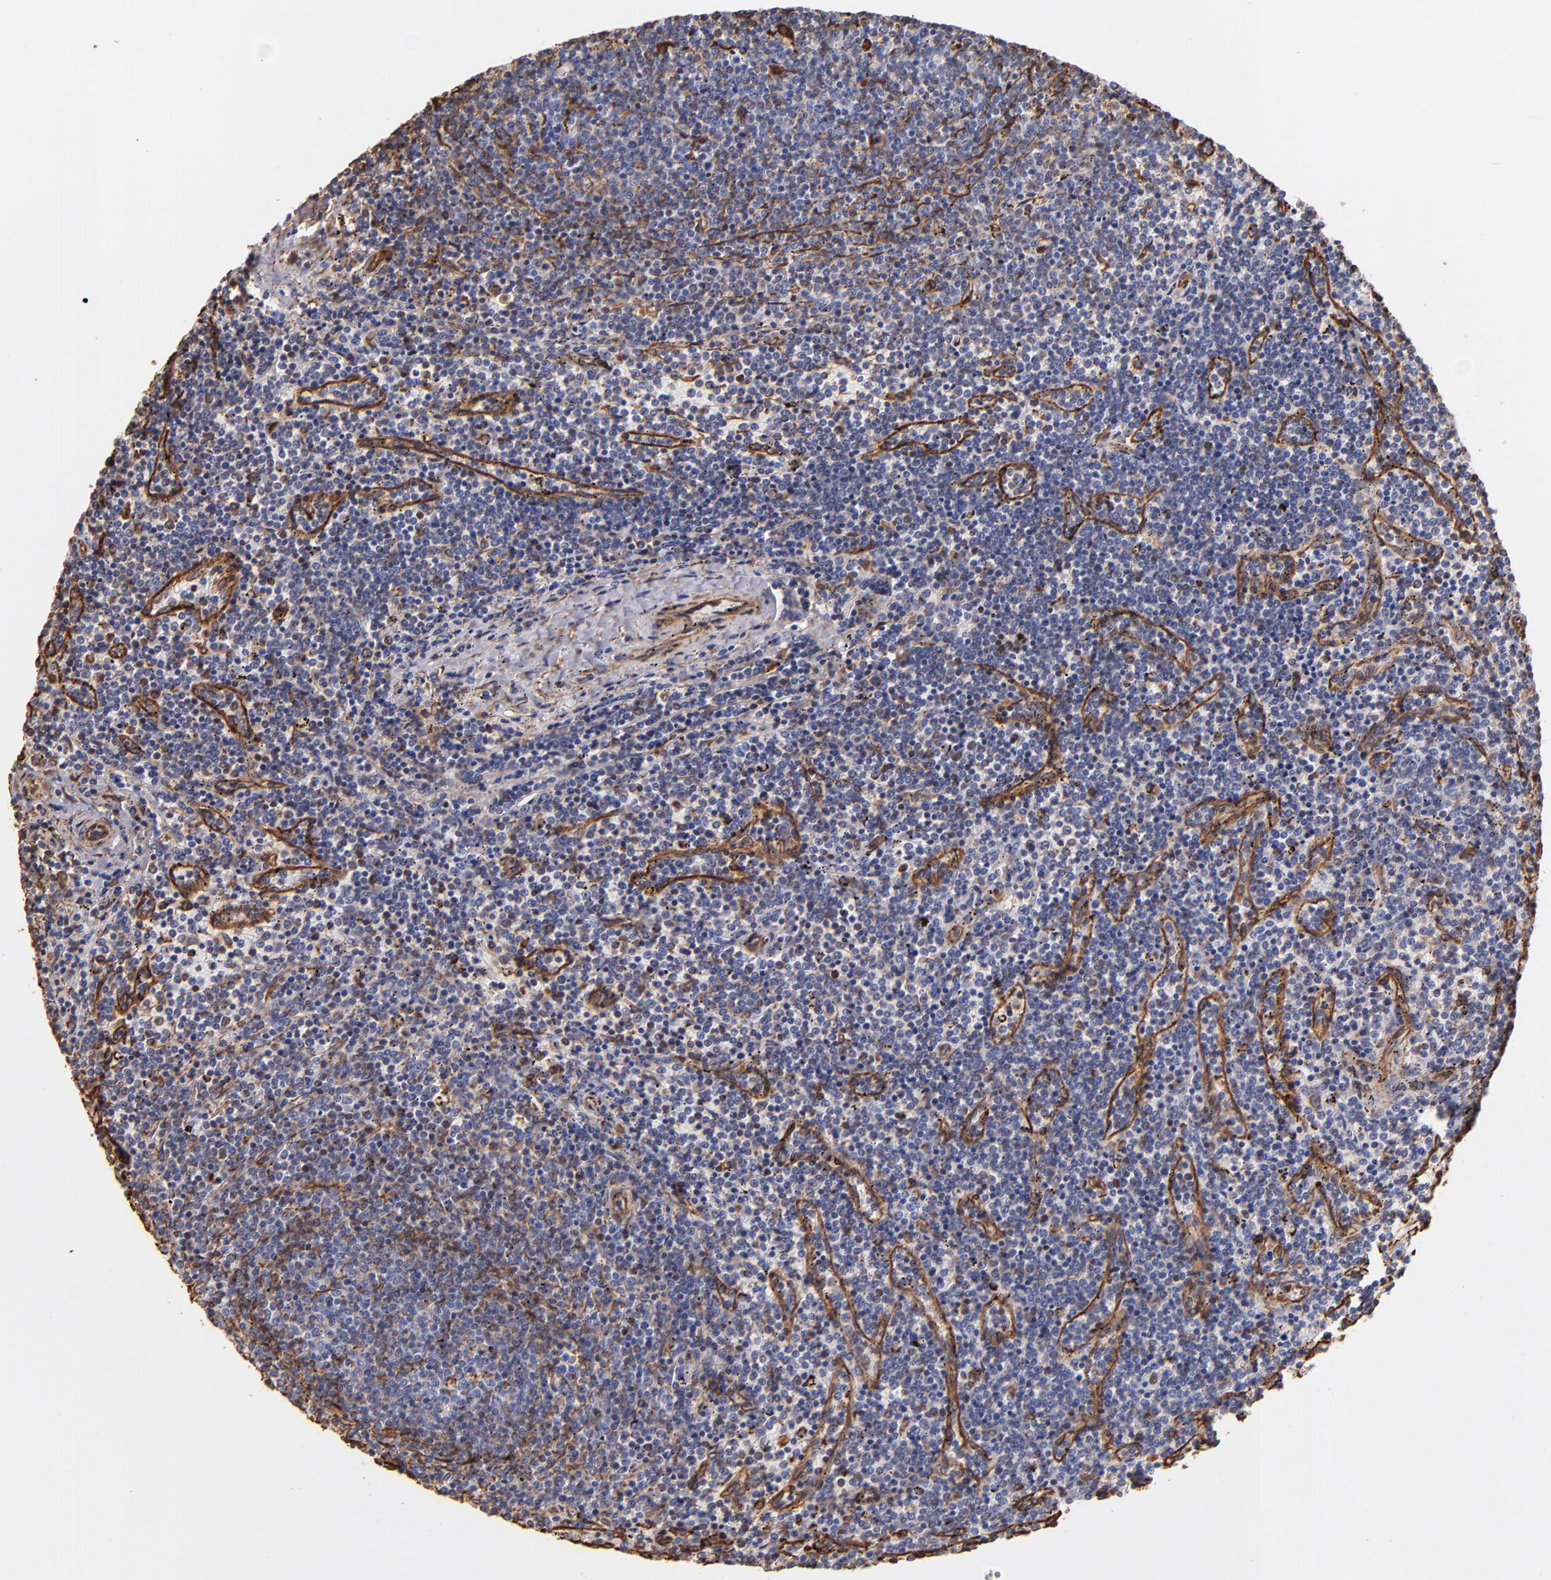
{"staining": {"intensity": "moderate", "quantity": "25%-75%", "location": "cytoplasmic/membranous"}, "tissue": "lymphoma", "cell_type": "Tumor cells", "image_type": "cancer", "snomed": [{"axis": "morphology", "description": "Malignant lymphoma, non-Hodgkin's type, Low grade"}, {"axis": "topography", "description": "Spleen"}], "caption": "Immunohistochemistry (IHC) image of neoplastic tissue: human malignant lymphoma, non-Hodgkin's type (low-grade) stained using IHC shows medium levels of moderate protein expression localized specifically in the cytoplasmic/membranous of tumor cells, appearing as a cytoplasmic/membranous brown color.", "gene": "VIM", "patient": {"sex": "female", "age": 50}}